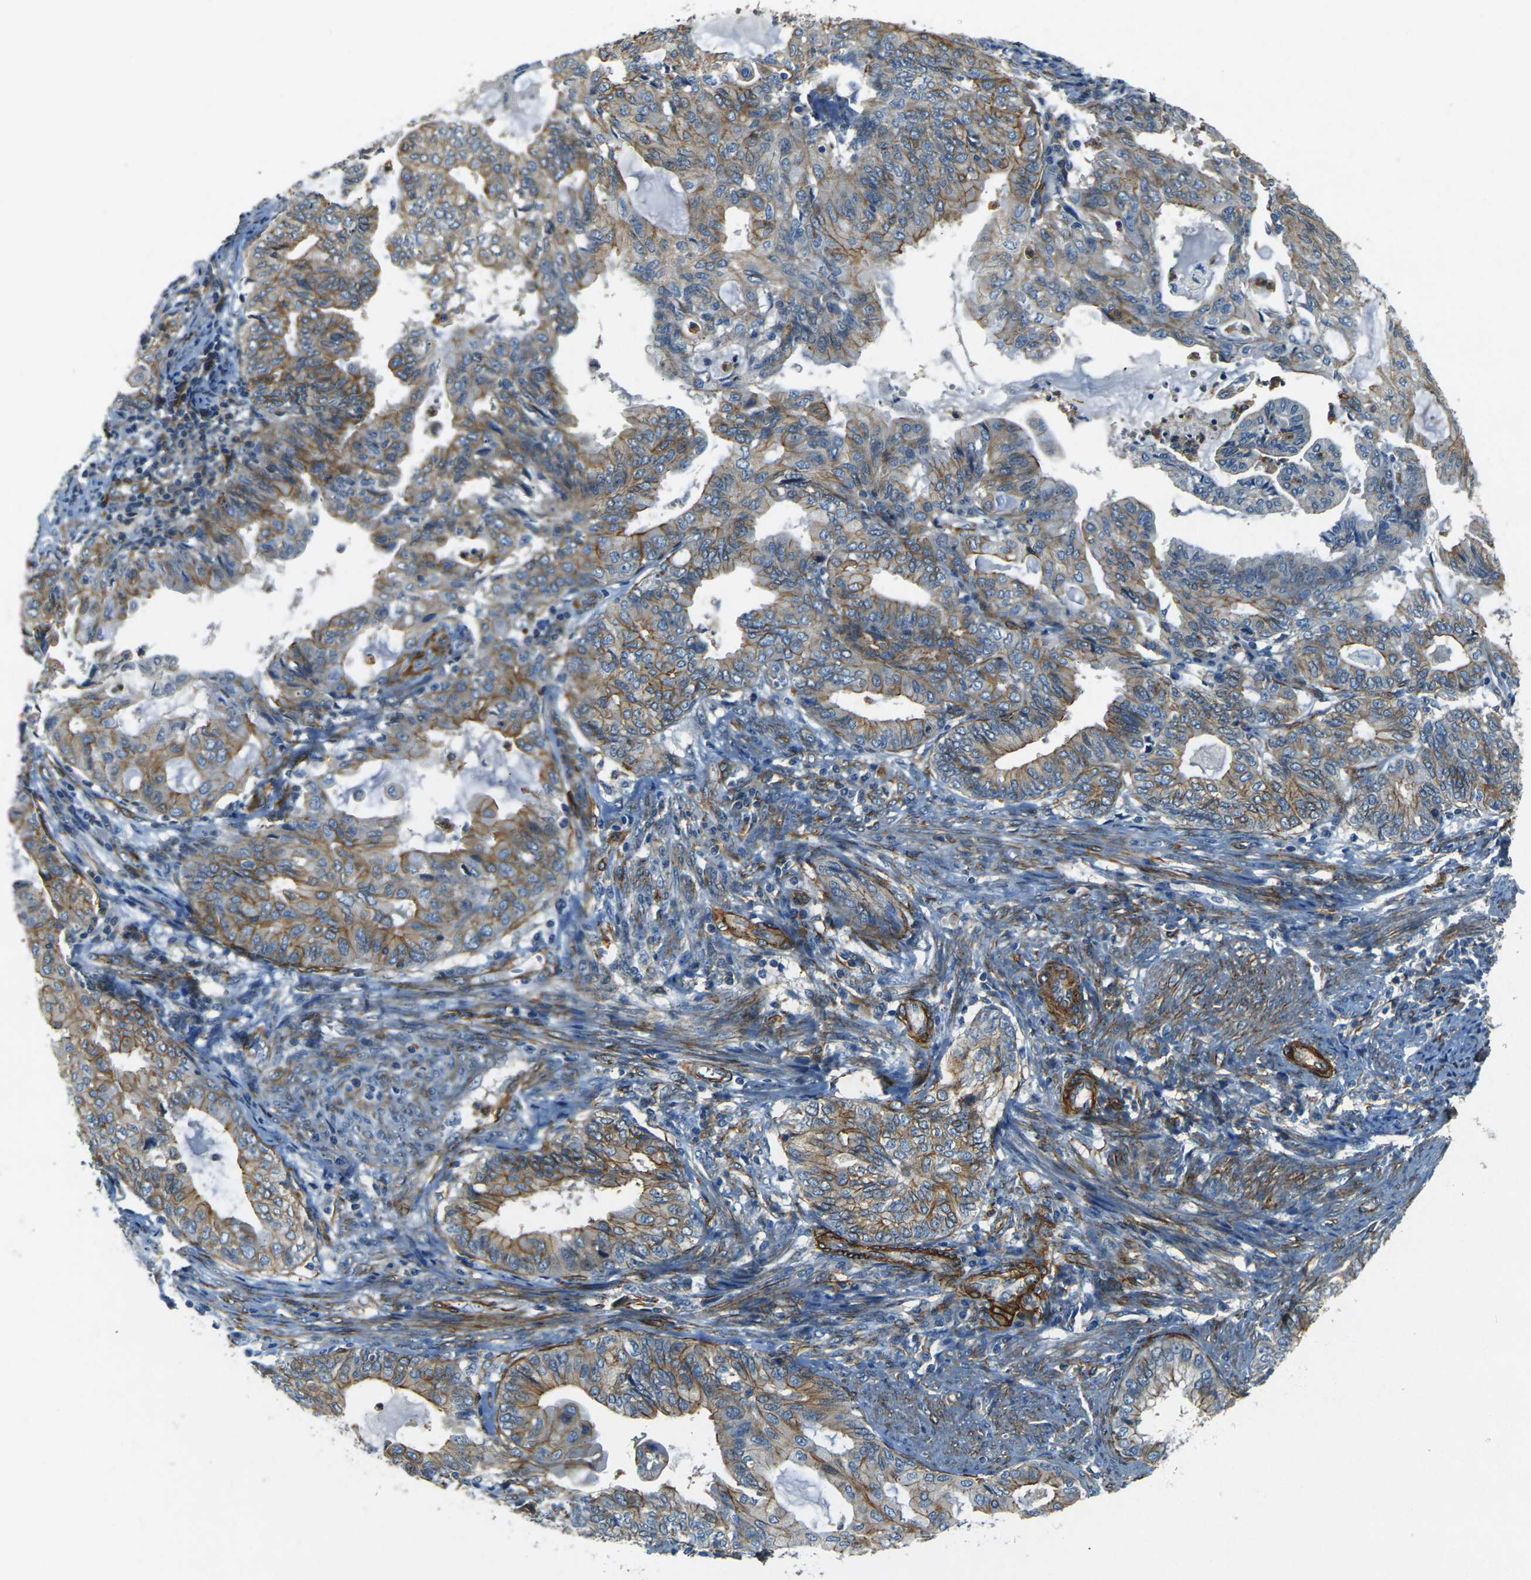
{"staining": {"intensity": "moderate", "quantity": "25%-75%", "location": "cytoplasmic/membranous"}, "tissue": "endometrial cancer", "cell_type": "Tumor cells", "image_type": "cancer", "snomed": [{"axis": "morphology", "description": "Adenocarcinoma, NOS"}, {"axis": "topography", "description": "Endometrium"}], "caption": "Endometrial cancer (adenocarcinoma) stained with DAB immunohistochemistry (IHC) shows medium levels of moderate cytoplasmic/membranous positivity in approximately 25%-75% of tumor cells. Using DAB (brown) and hematoxylin (blue) stains, captured at high magnification using brightfield microscopy.", "gene": "EPHA7", "patient": {"sex": "female", "age": 86}}